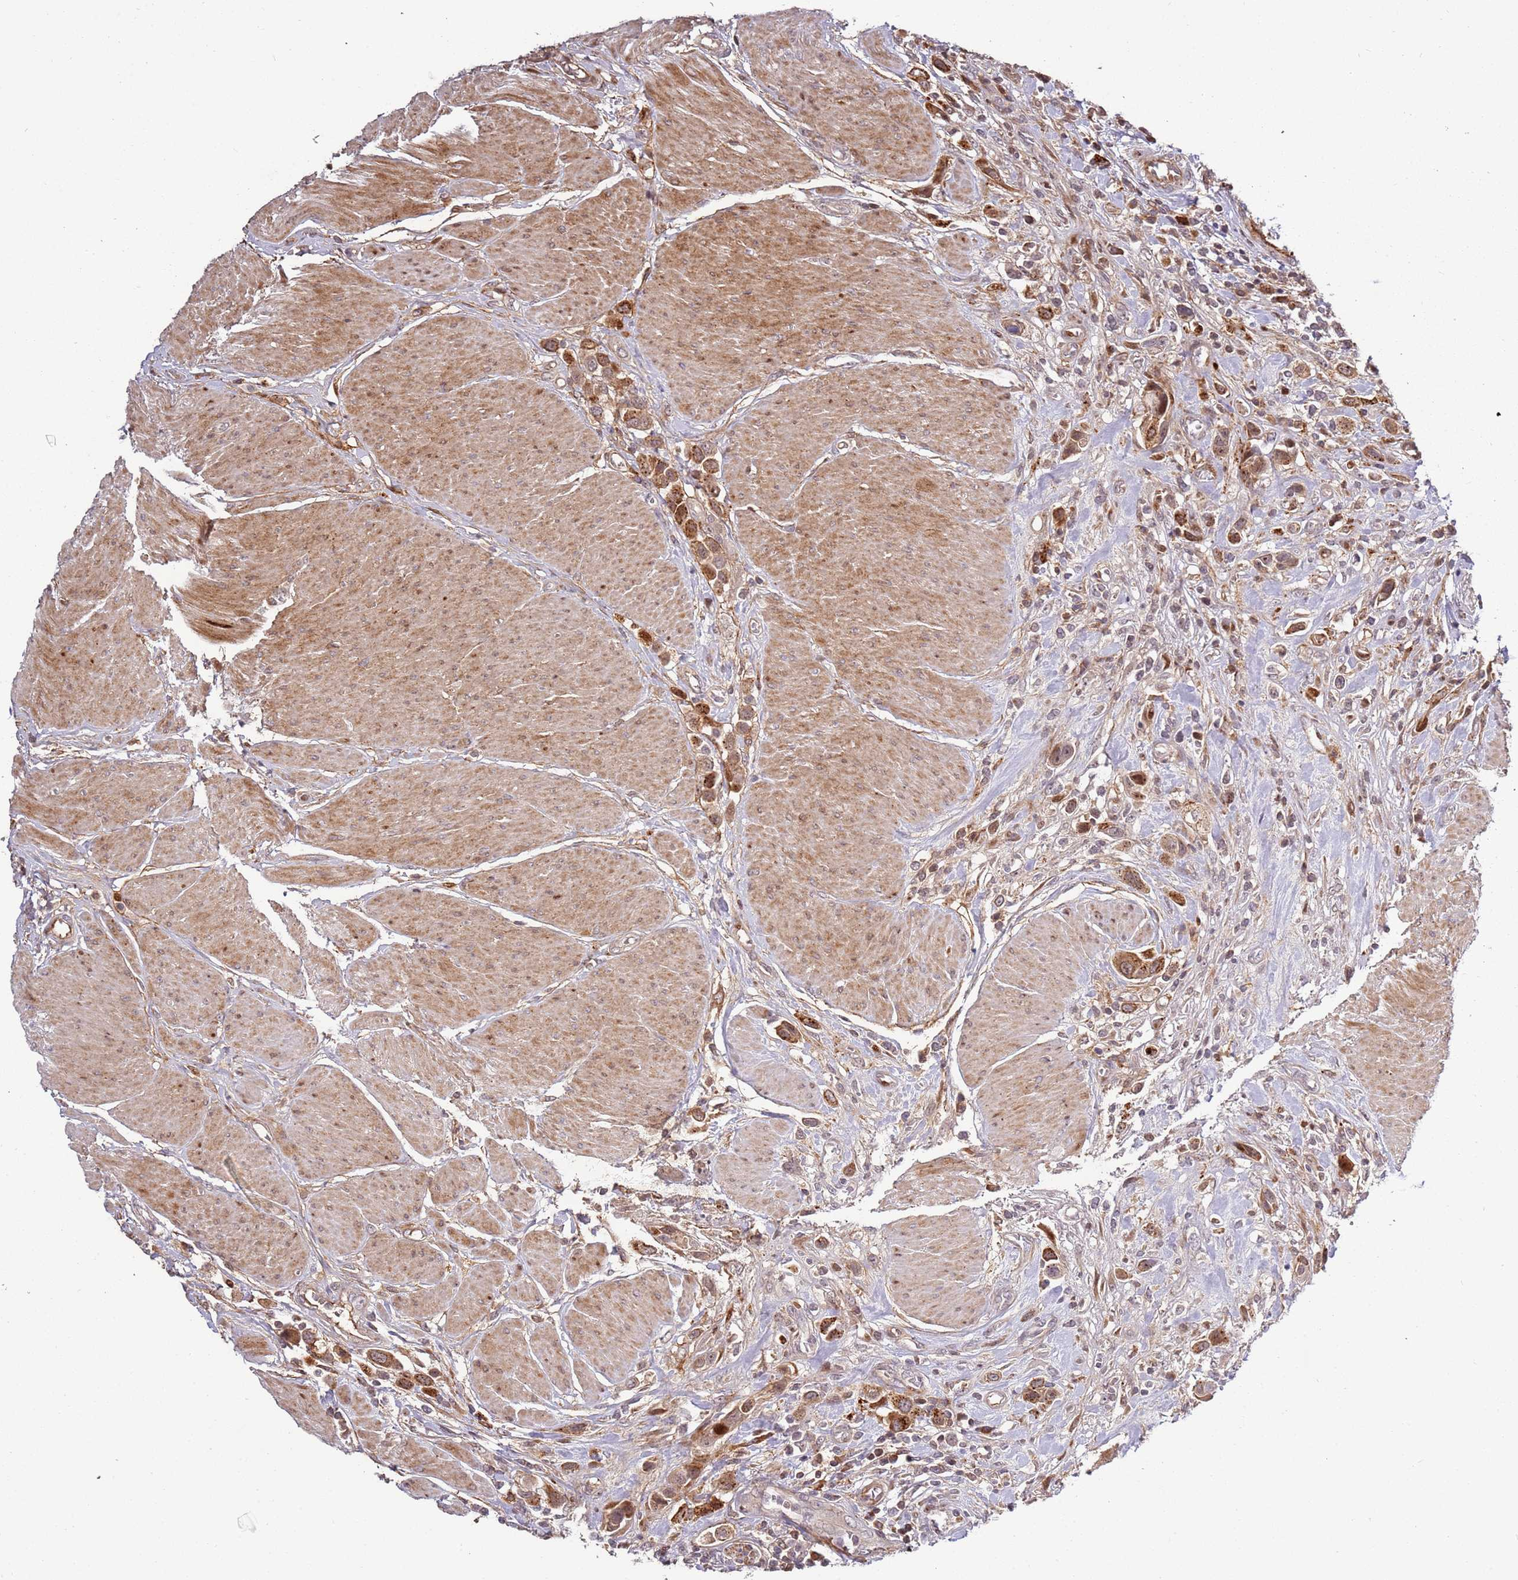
{"staining": {"intensity": "moderate", "quantity": ">75%", "location": "cytoplasmic/membranous"}, "tissue": "urothelial cancer", "cell_type": "Tumor cells", "image_type": "cancer", "snomed": [{"axis": "morphology", "description": "Urothelial carcinoma, High grade"}, {"axis": "topography", "description": "Urinary bladder"}], "caption": "Immunohistochemistry (IHC) (DAB (3,3'-diaminobenzidine)) staining of human urothelial cancer reveals moderate cytoplasmic/membranous protein expression in about >75% of tumor cells.", "gene": "RHBDL1", "patient": {"sex": "male", "age": 50}}